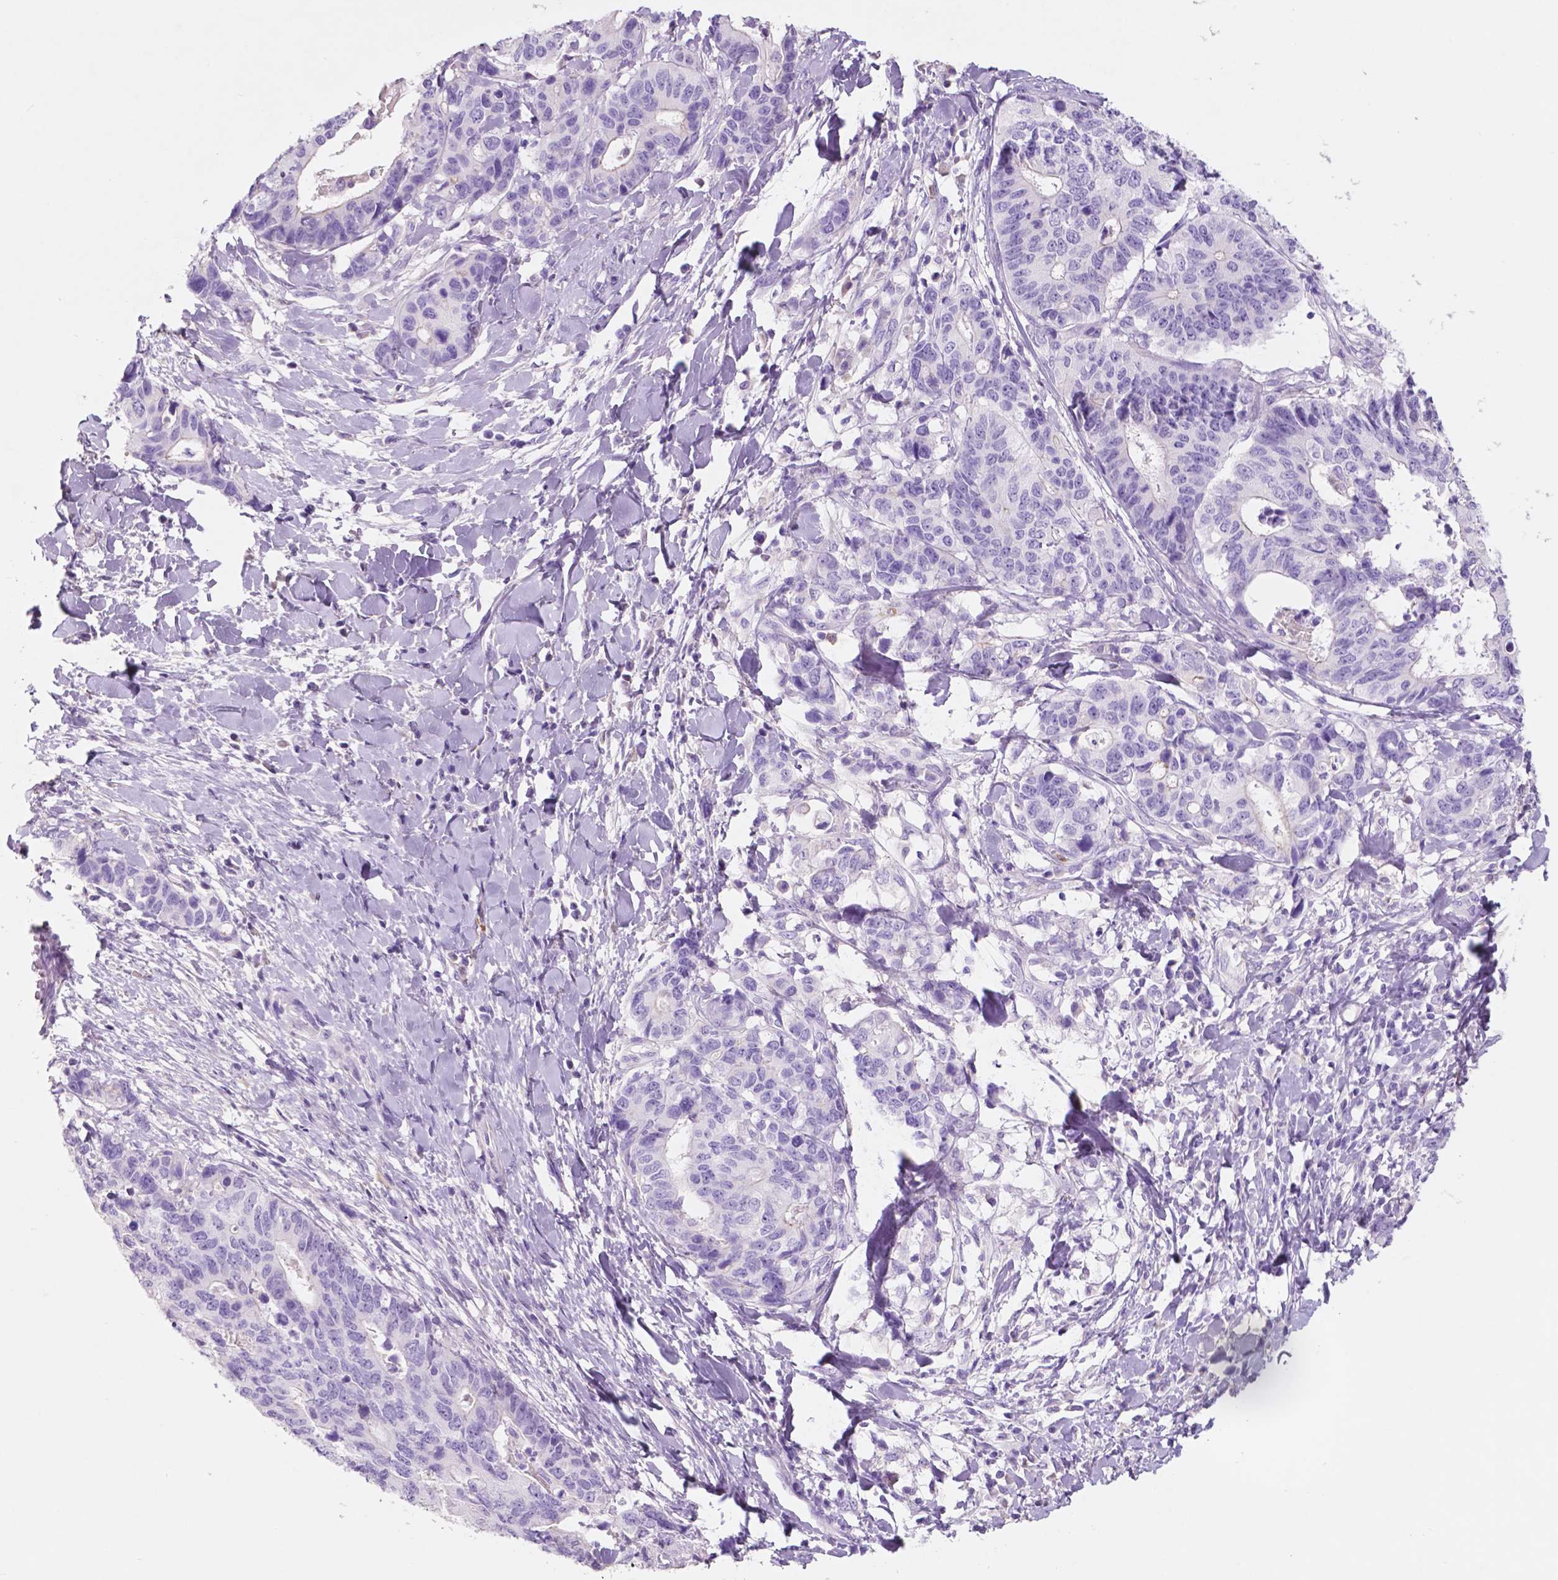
{"staining": {"intensity": "negative", "quantity": "none", "location": "none"}, "tissue": "stomach cancer", "cell_type": "Tumor cells", "image_type": "cancer", "snomed": [{"axis": "morphology", "description": "Adenocarcinoma, NOS"}, {"axis": "topography", "description": "Stomach, upper"}], "caption": "Immunohistochemistry (IHC) of stomach cancer (adenocarcinoma) displays no expression in tumor cells.", "gene": "CUZD1", "patient": {"sex": "female", "age": 67}}